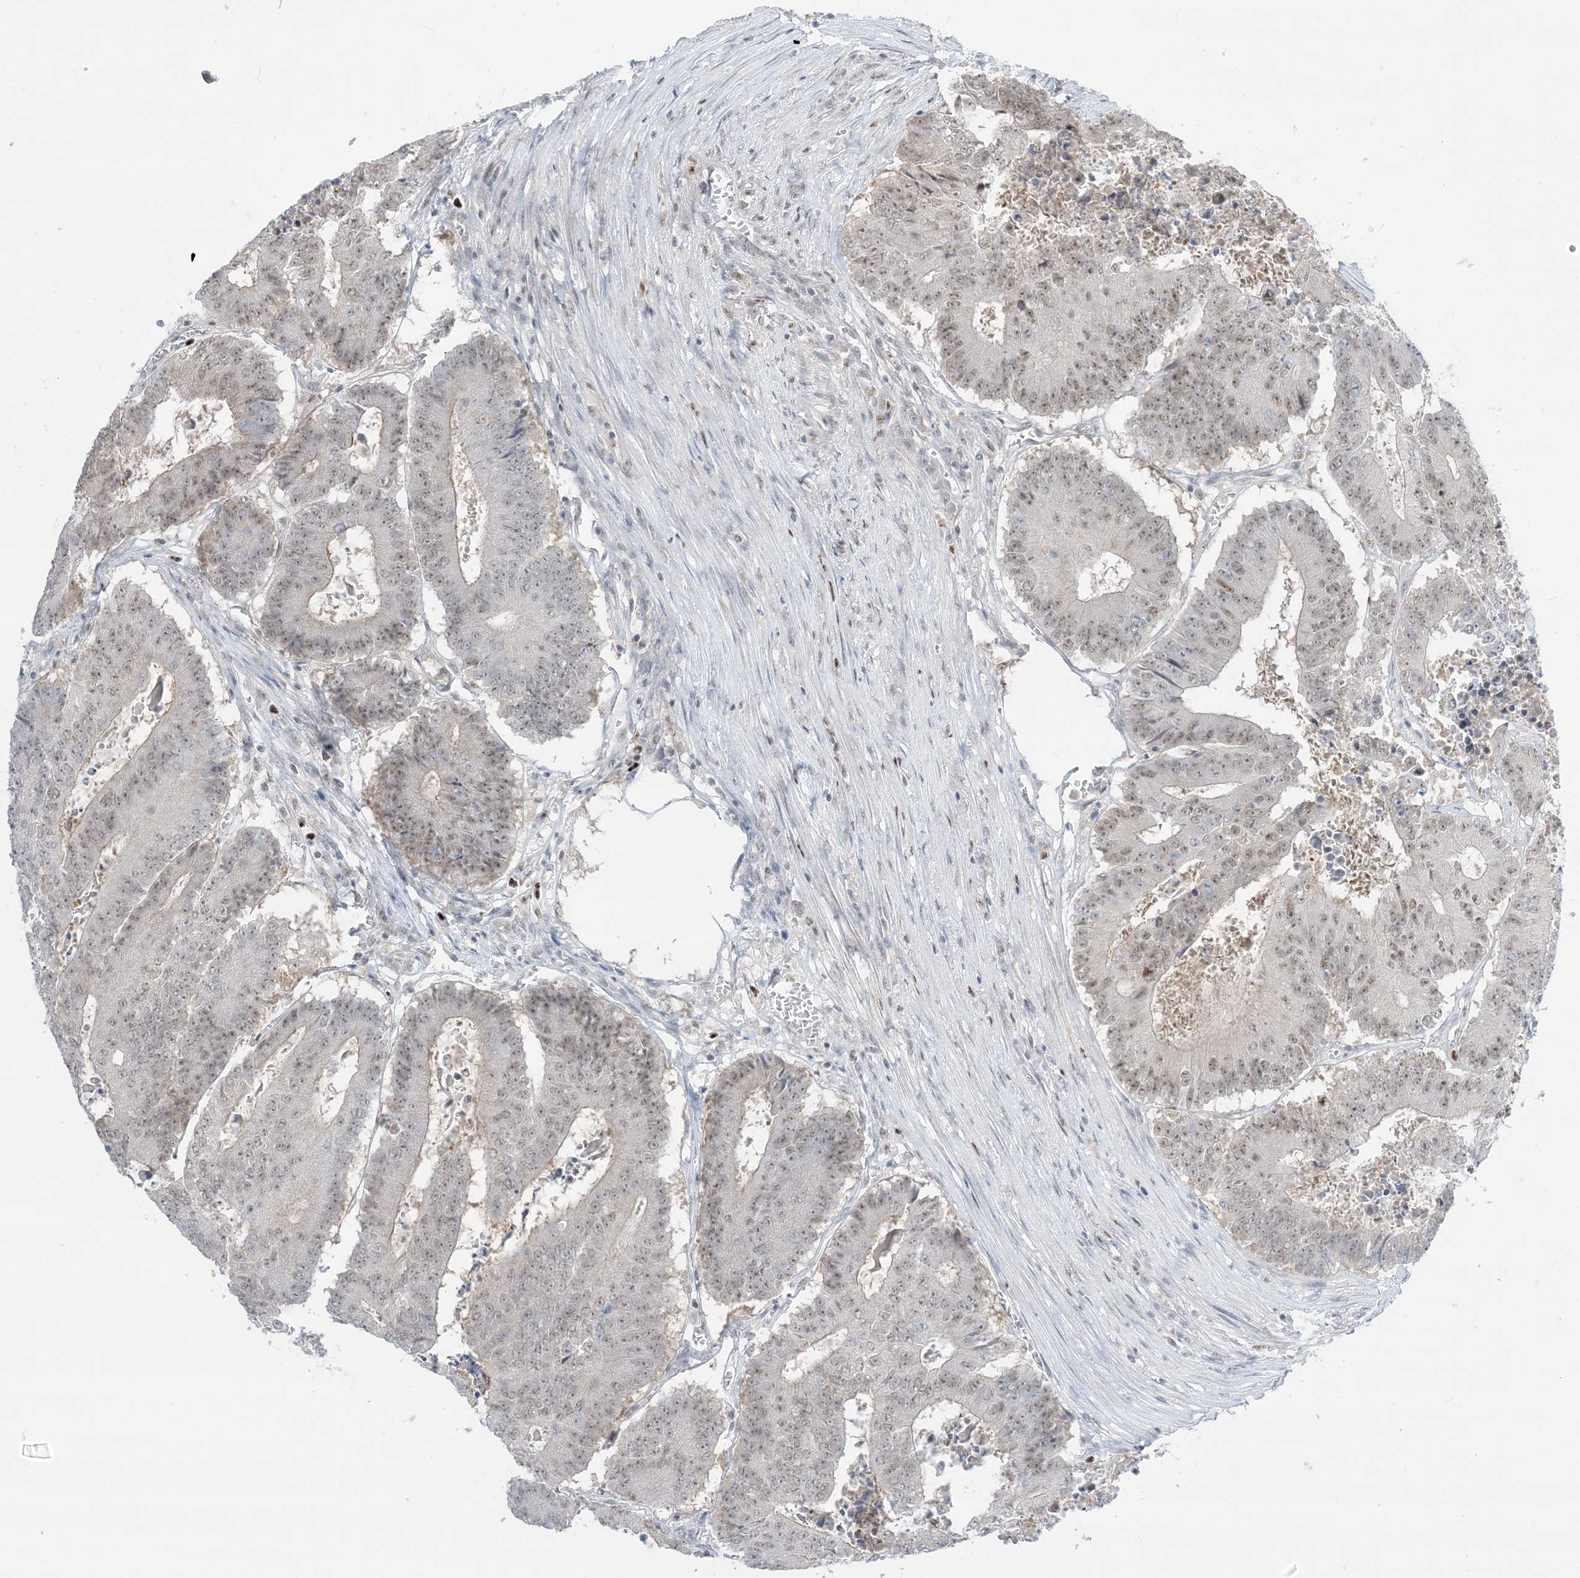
{"staining": {"intensity": "weak", "quantity": "25%-75%", "location": "nuclear"}, "tissue": "colorectal cancer", "cell_type": "Tumor cells", "image_type": "cancer", "snomed": [{"axis": "morphology", "description": "Adenocarcinoma, NOS"}, {"axis": "topography", "description": "Colon"}], "caption": "This is an image of immunohistochemistry staining of colorectal adenocarcinoma, which shows weak expression in the nuclear of tumor cells.", "gene": "TFPT", "patient": {"sex": "male", "age": 87}}